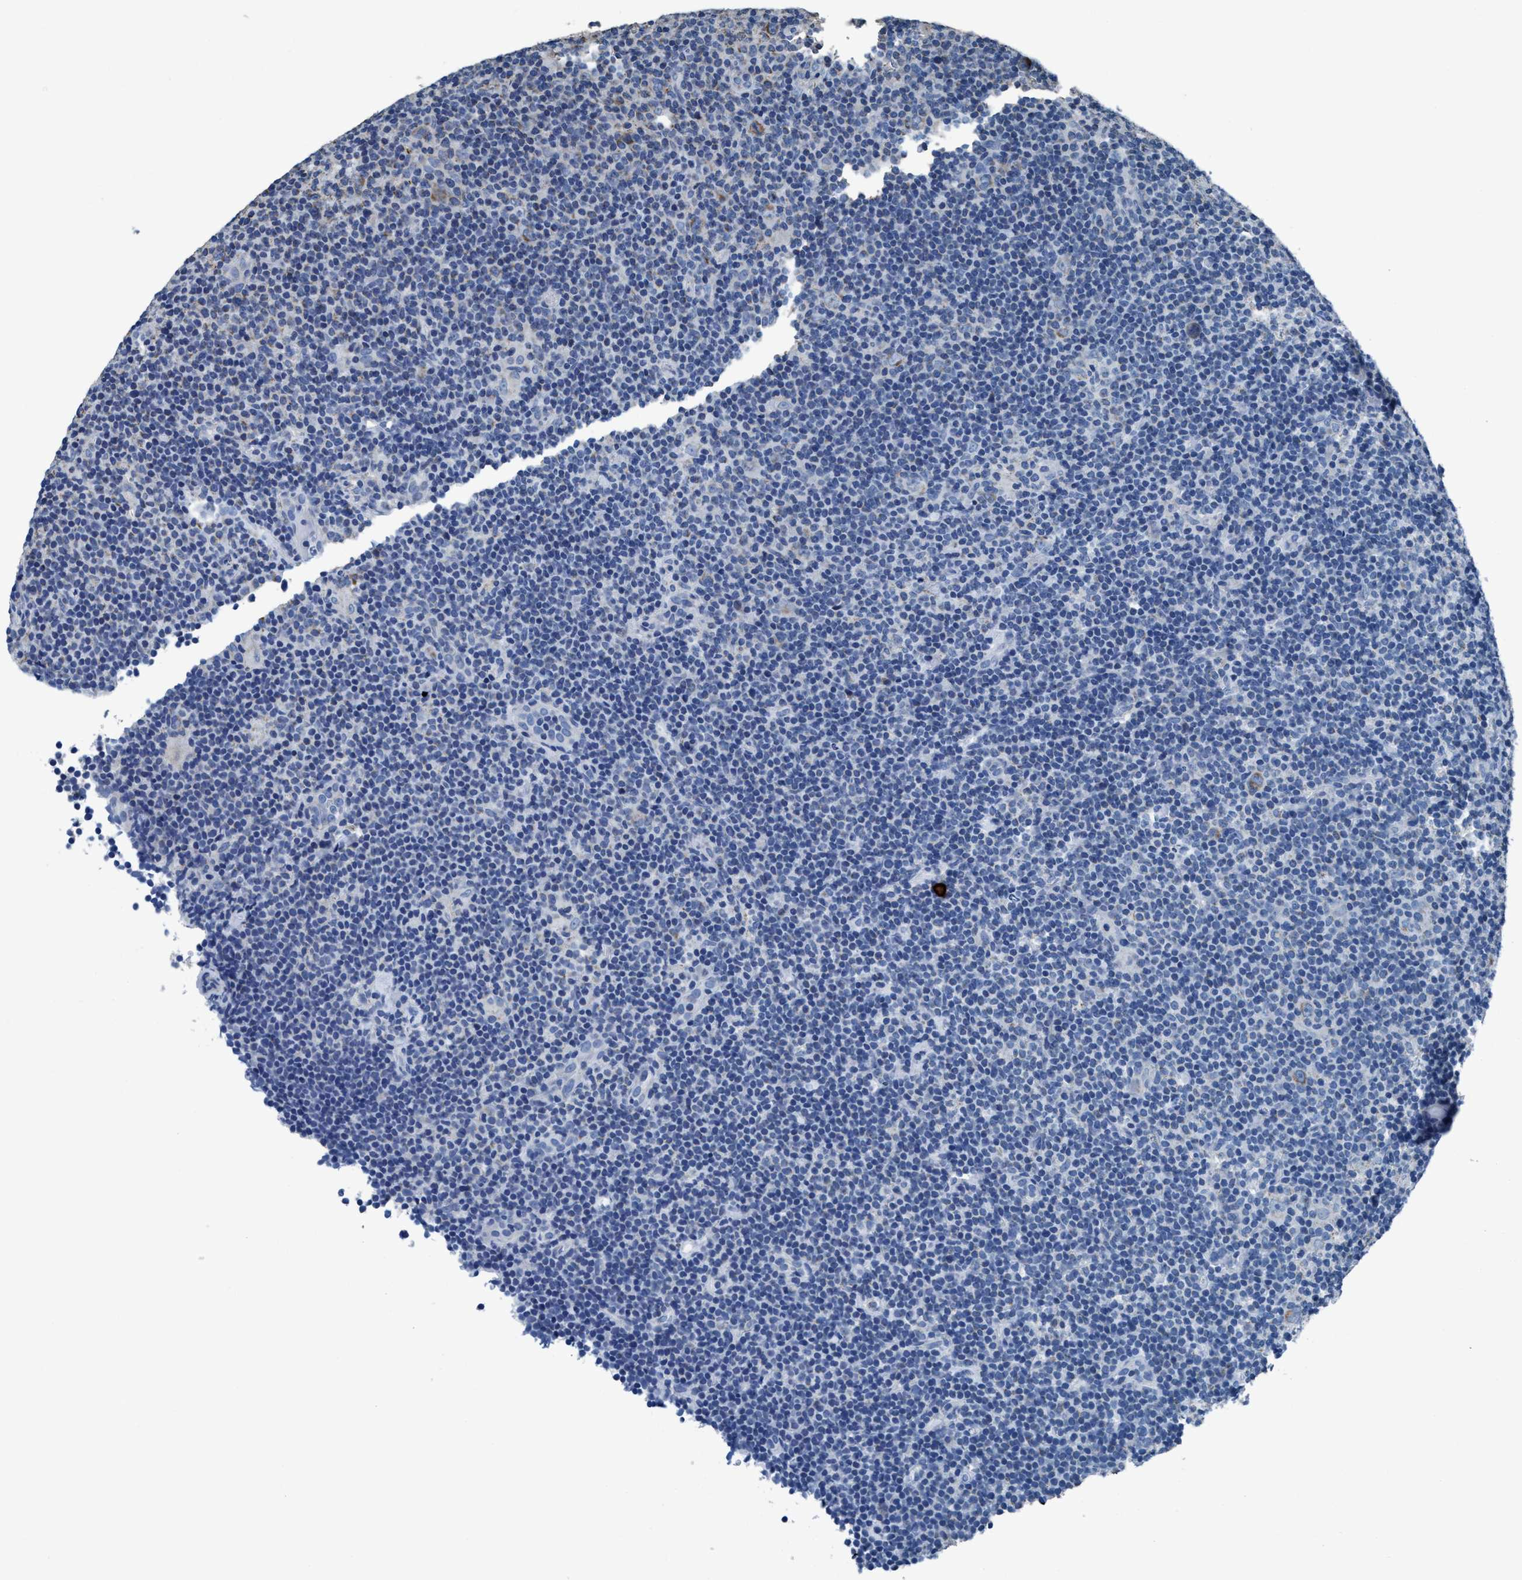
{"staining": {"intensity": "negative", "quantity": "none", "location": "none"}, "tissue": "lymphoma", "cell_type": "Tumor cells", "image_type": "cancer", "snomed": [{"axis": "morphology", "description": "Hodgkin's disease, NOS"}, {"axis": "topography", "description": "Lymph node"}], "caption": "The photomicrograph shows no staining of tumor cells in lymphoma.", "gene": "ANKFN1", "patient": {"sex": "female", "age": 57}}